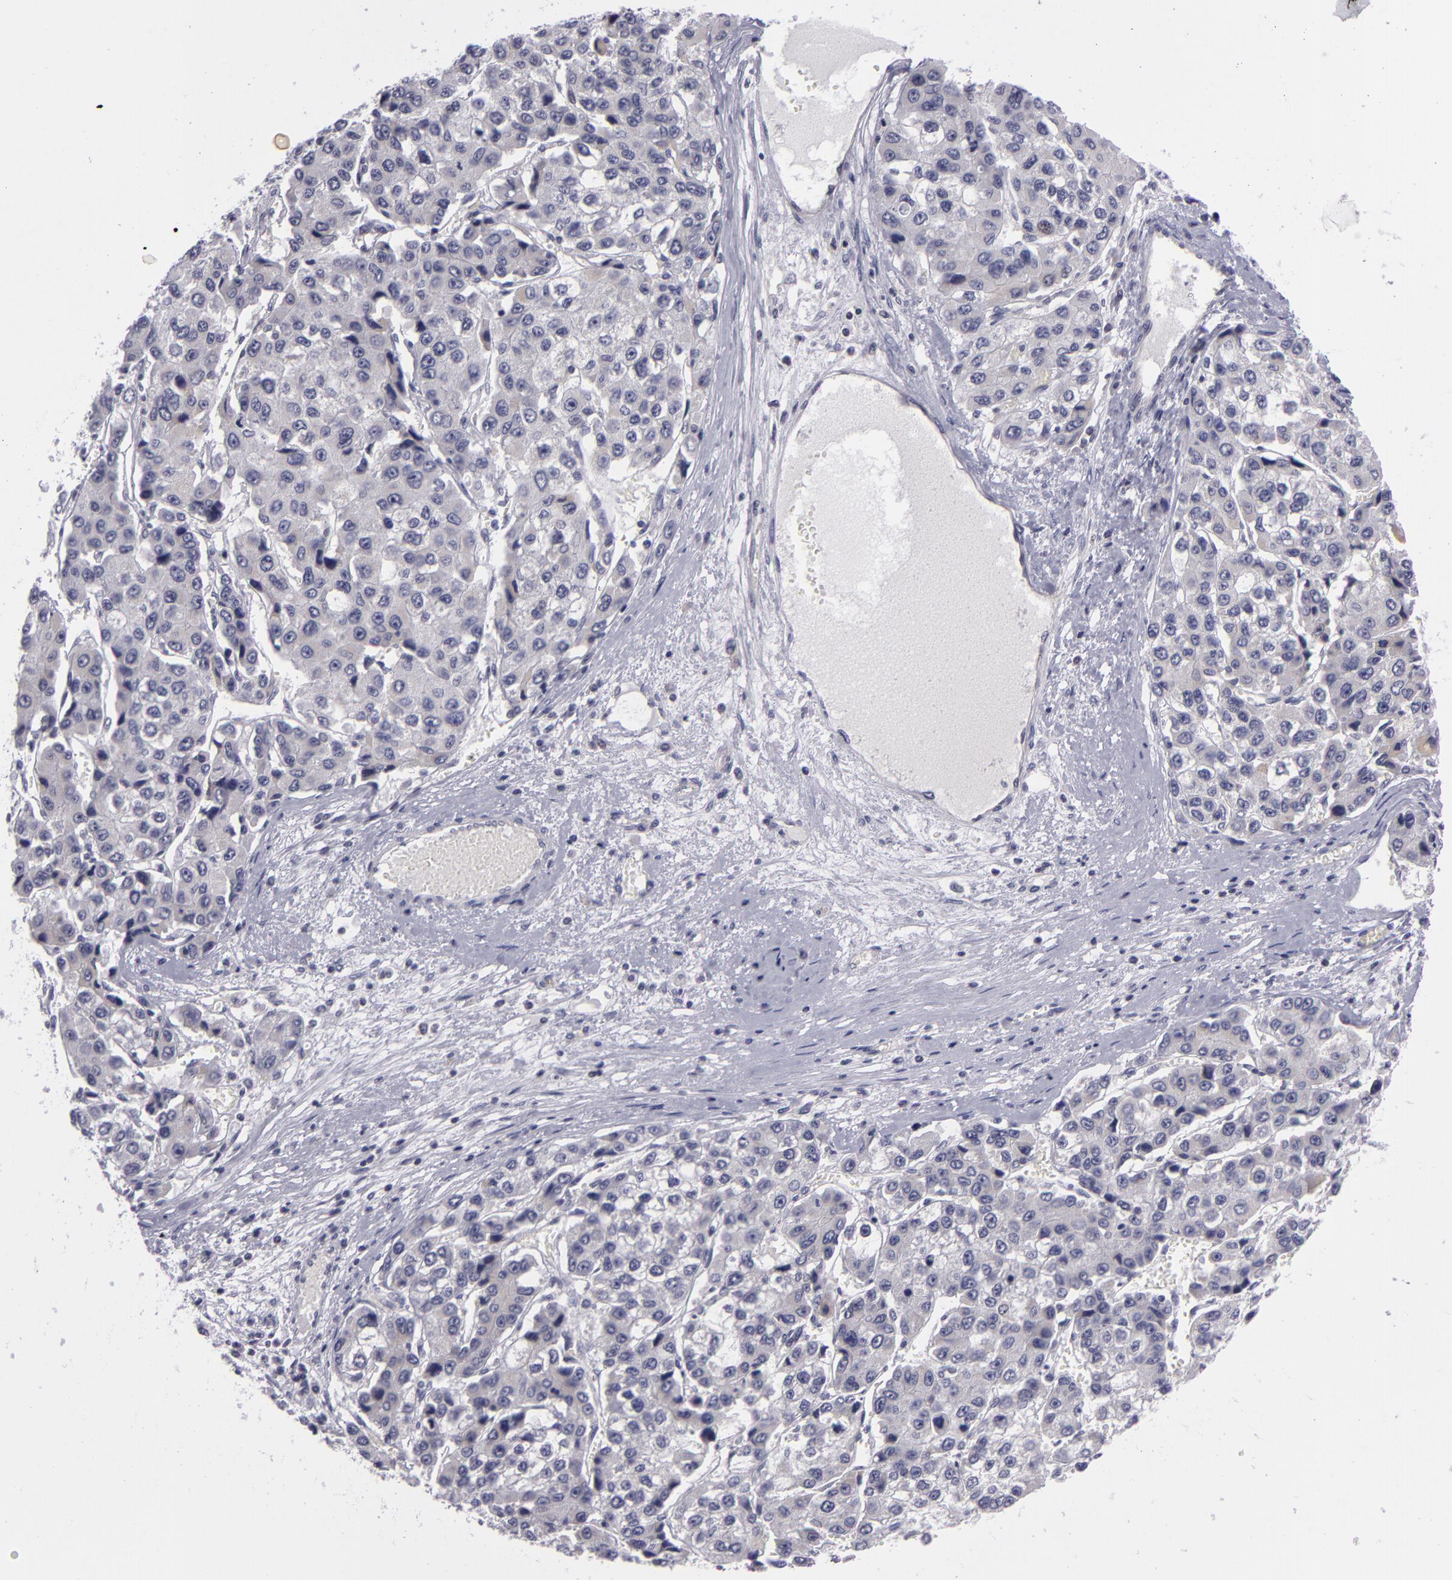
{"staining": {"intensity": "negative", "quantity": "none", "location": "none"}, "tissue": "liver cancer", "cell_type": "Tumor cells", "image_type": "cancer", "snomed": [{"axis": "morphology", "description": "Carcinoma, Hepatocellular, NOS"}, {"axis": "topography", "description": "Liver"}], "caption": "Tumor cells are negative for brown protein staining in liver cancer (hepatocellular carcinoma).", "gene": "BCL10", "patient": {"sex": "female", "age": 66}}